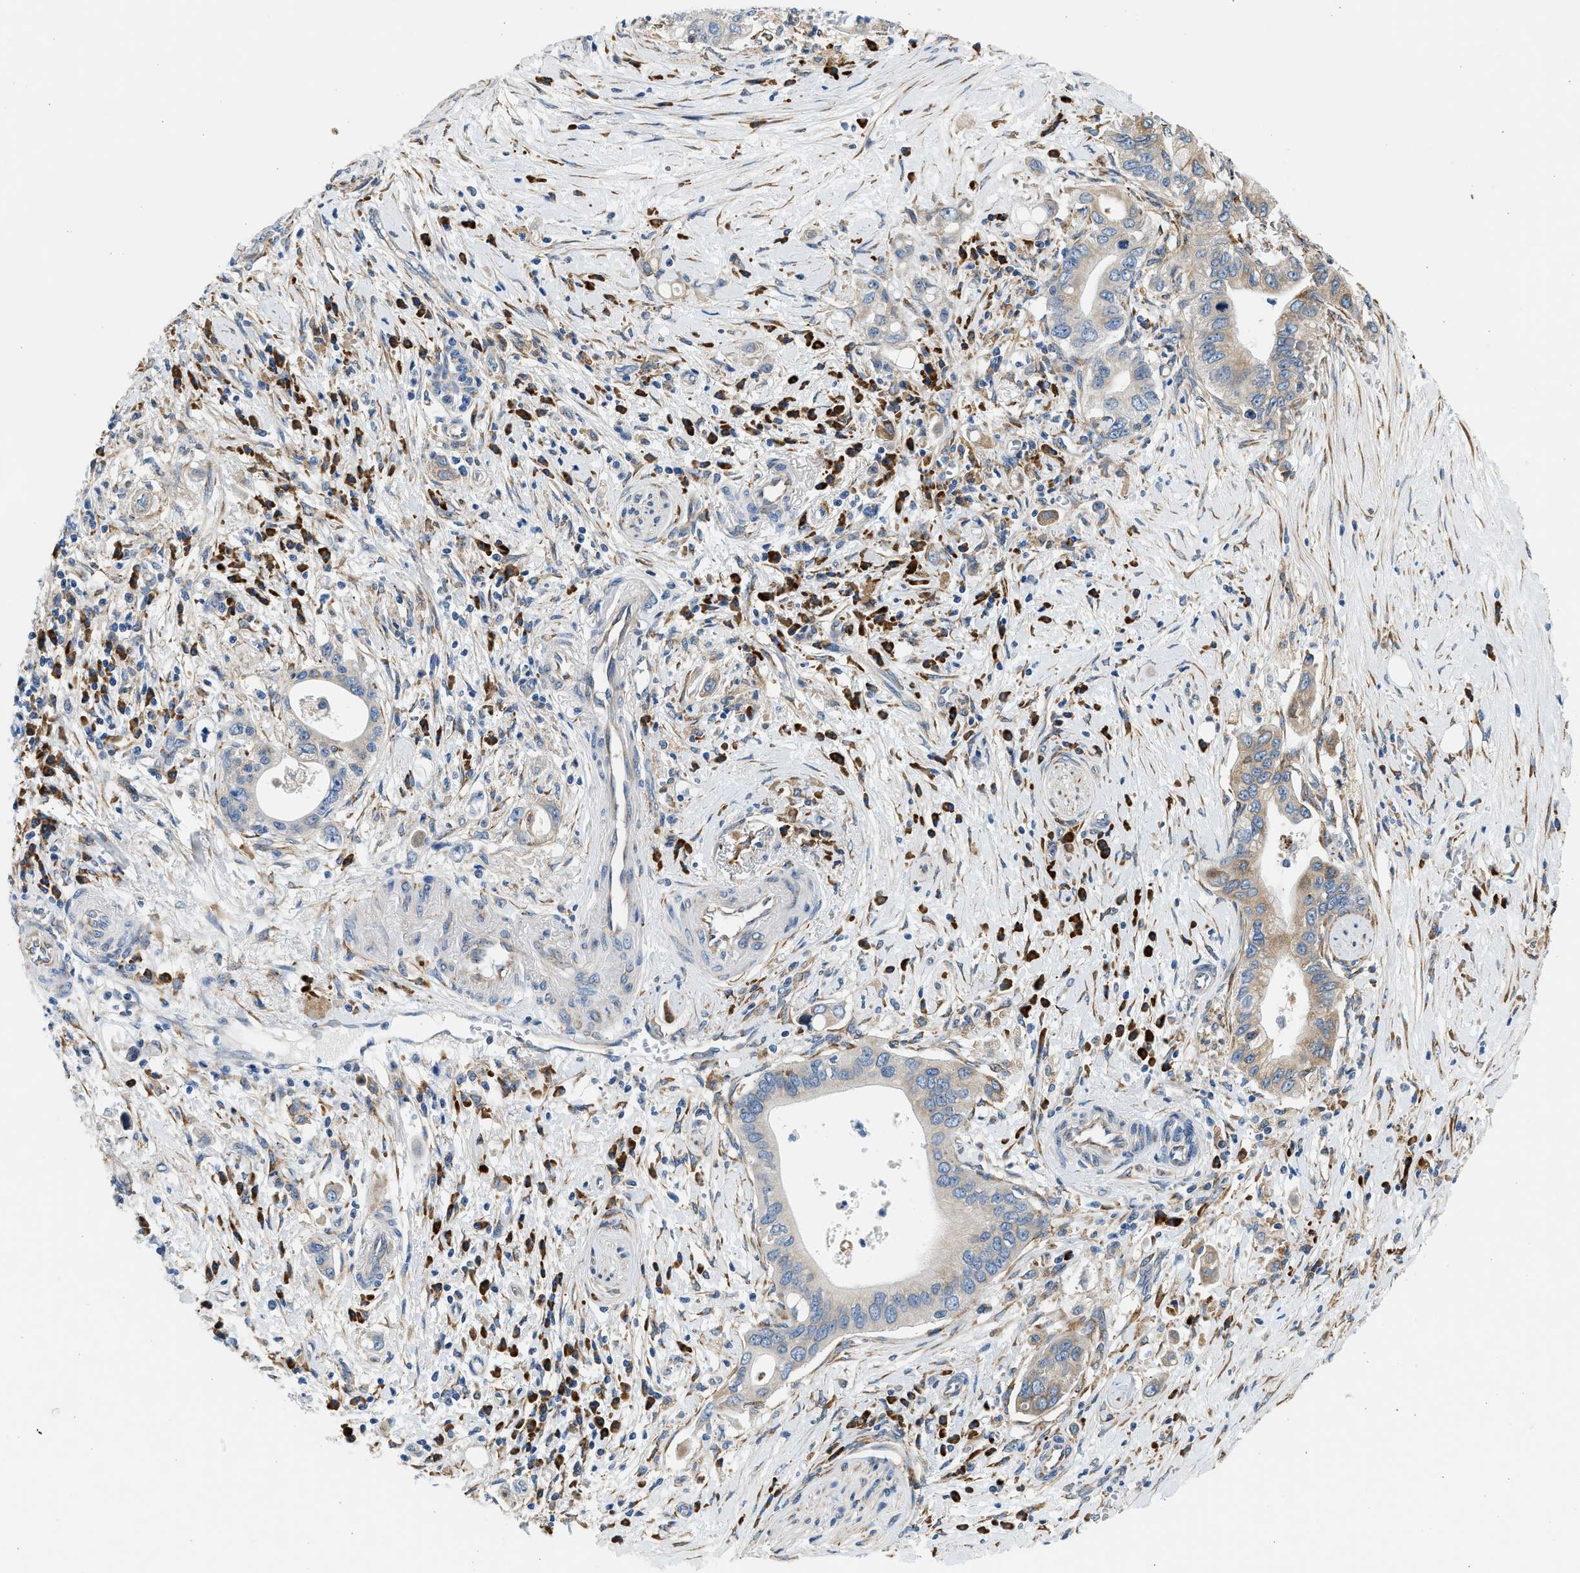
{"staining": {"intensity": "weak", "quantity": "25%-75%", "location": "cytoplasmic/membranous"}, "tissue": "pancreatic cancer", "cell_type": "Tumor cells", "image_type": "cancer", "snomed": [{"axis": "morphology", "description": "Adenocarcinoma, NOS"}, {"axis": "topography", "description": "Pancreas"}], "caption": "The micrograph demonstrates staining of adenocarcinoma (pancreatic), revealing weak cytoplasmic/membranous protein positivity (brown color) within tumor cells. The staining is performed using DAB (3,3'-diaminobenzidine) brown chromogen to label protein expression. The nuclei are counter-stained blue using hematoxylin.", "gene": "CNTN6", "patient": {"sex": "female", "age": 73}}